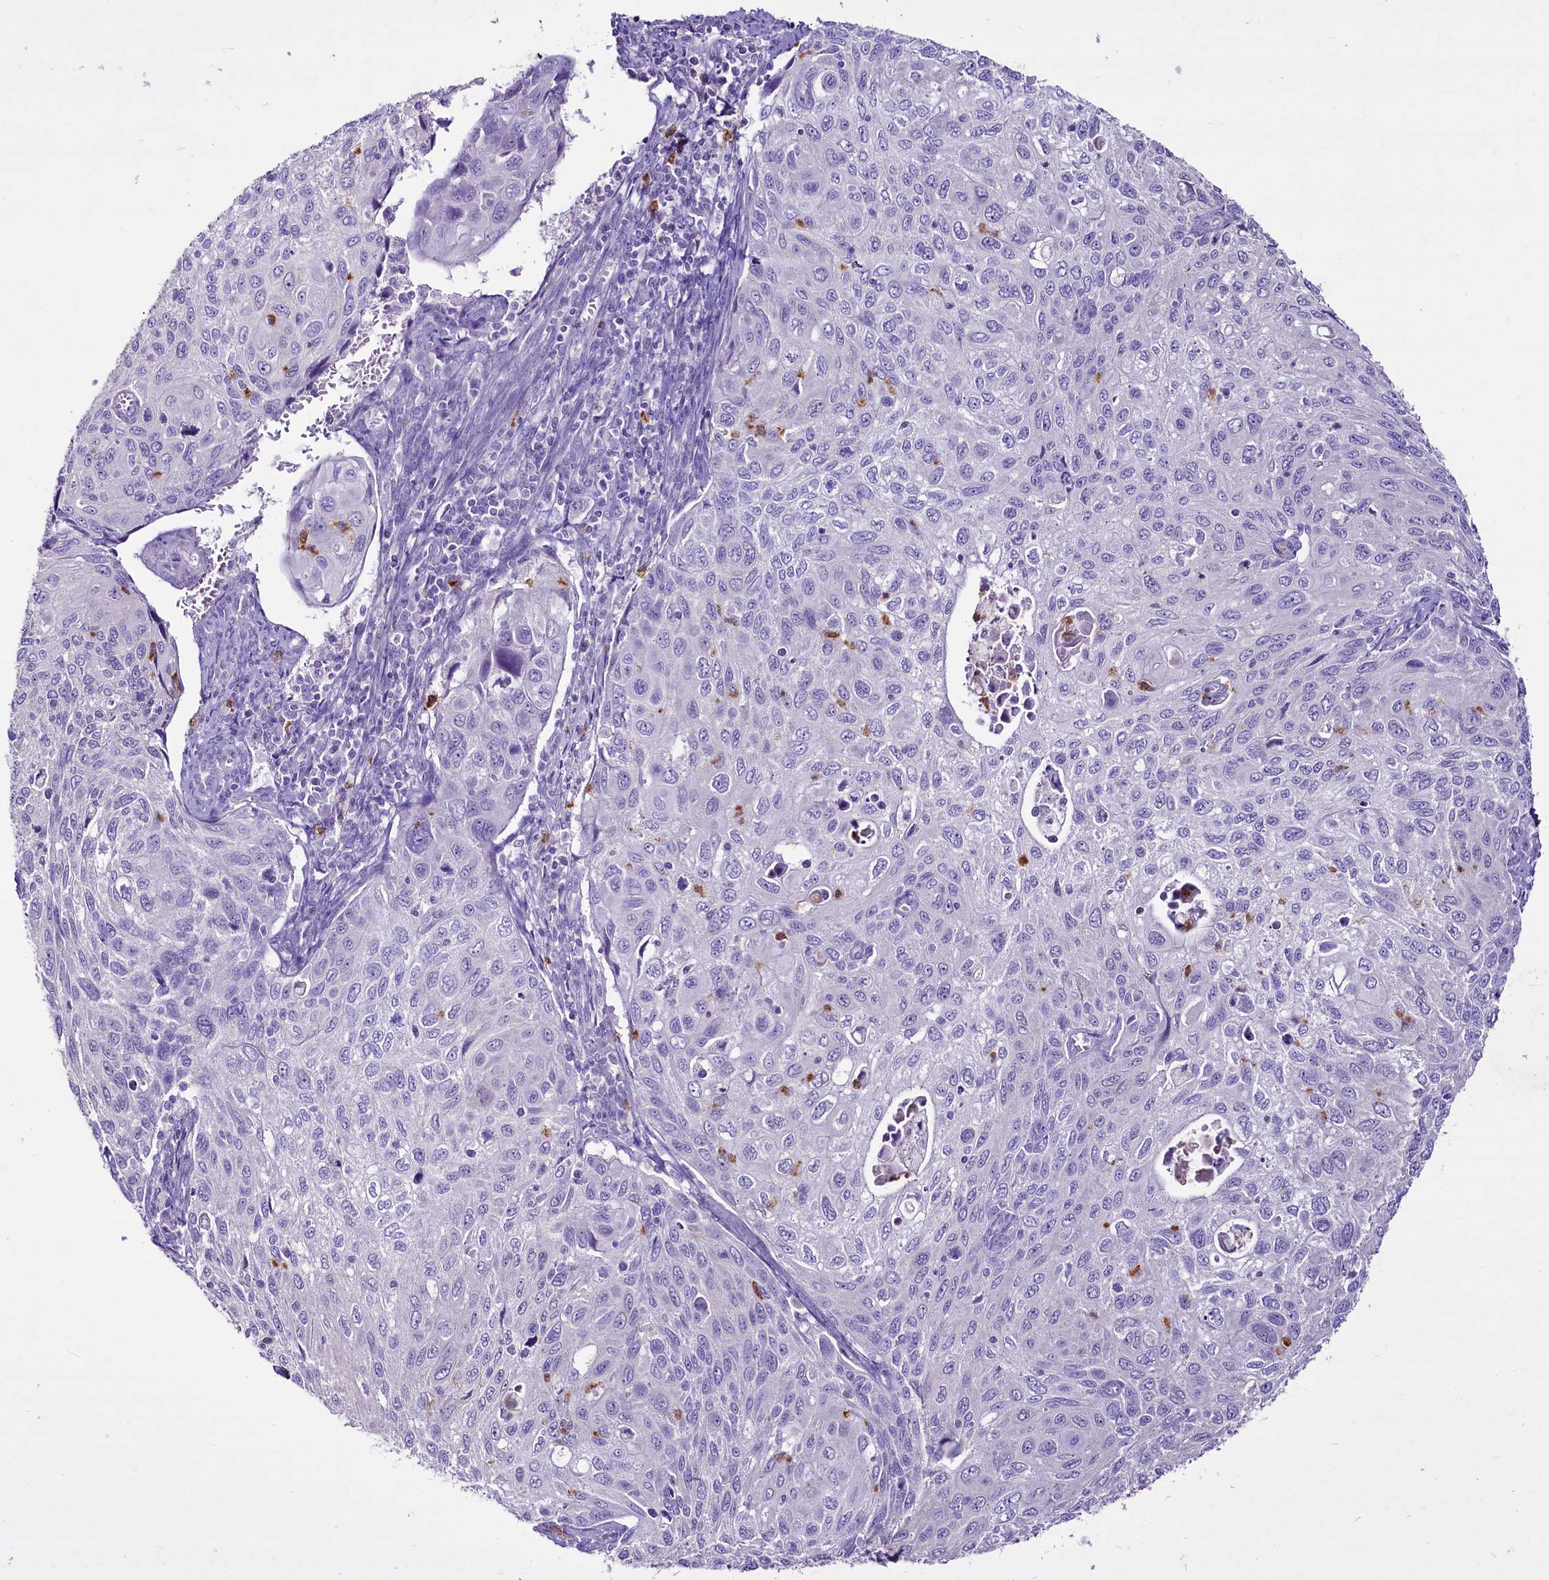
{"staining": {"intensity": "negative", "quantity": "none", "location": "none"}, "tissue": "cervical cancer", "cell_type": "Tumor cells", "image_type": "cancer", "snomed": [{"axis": "morphology", "description": "Squamous cell carcinoma, NOS"}, {"axis": "topography", "description": "Cervix"}], "caption": "Immunohistochemical staining of cervical cancer (squamous cell carcinoma) reveals no significant expression in tumor cells.", "gene": "FAM209B", "patient": {"sex": "female", "age": 70}}